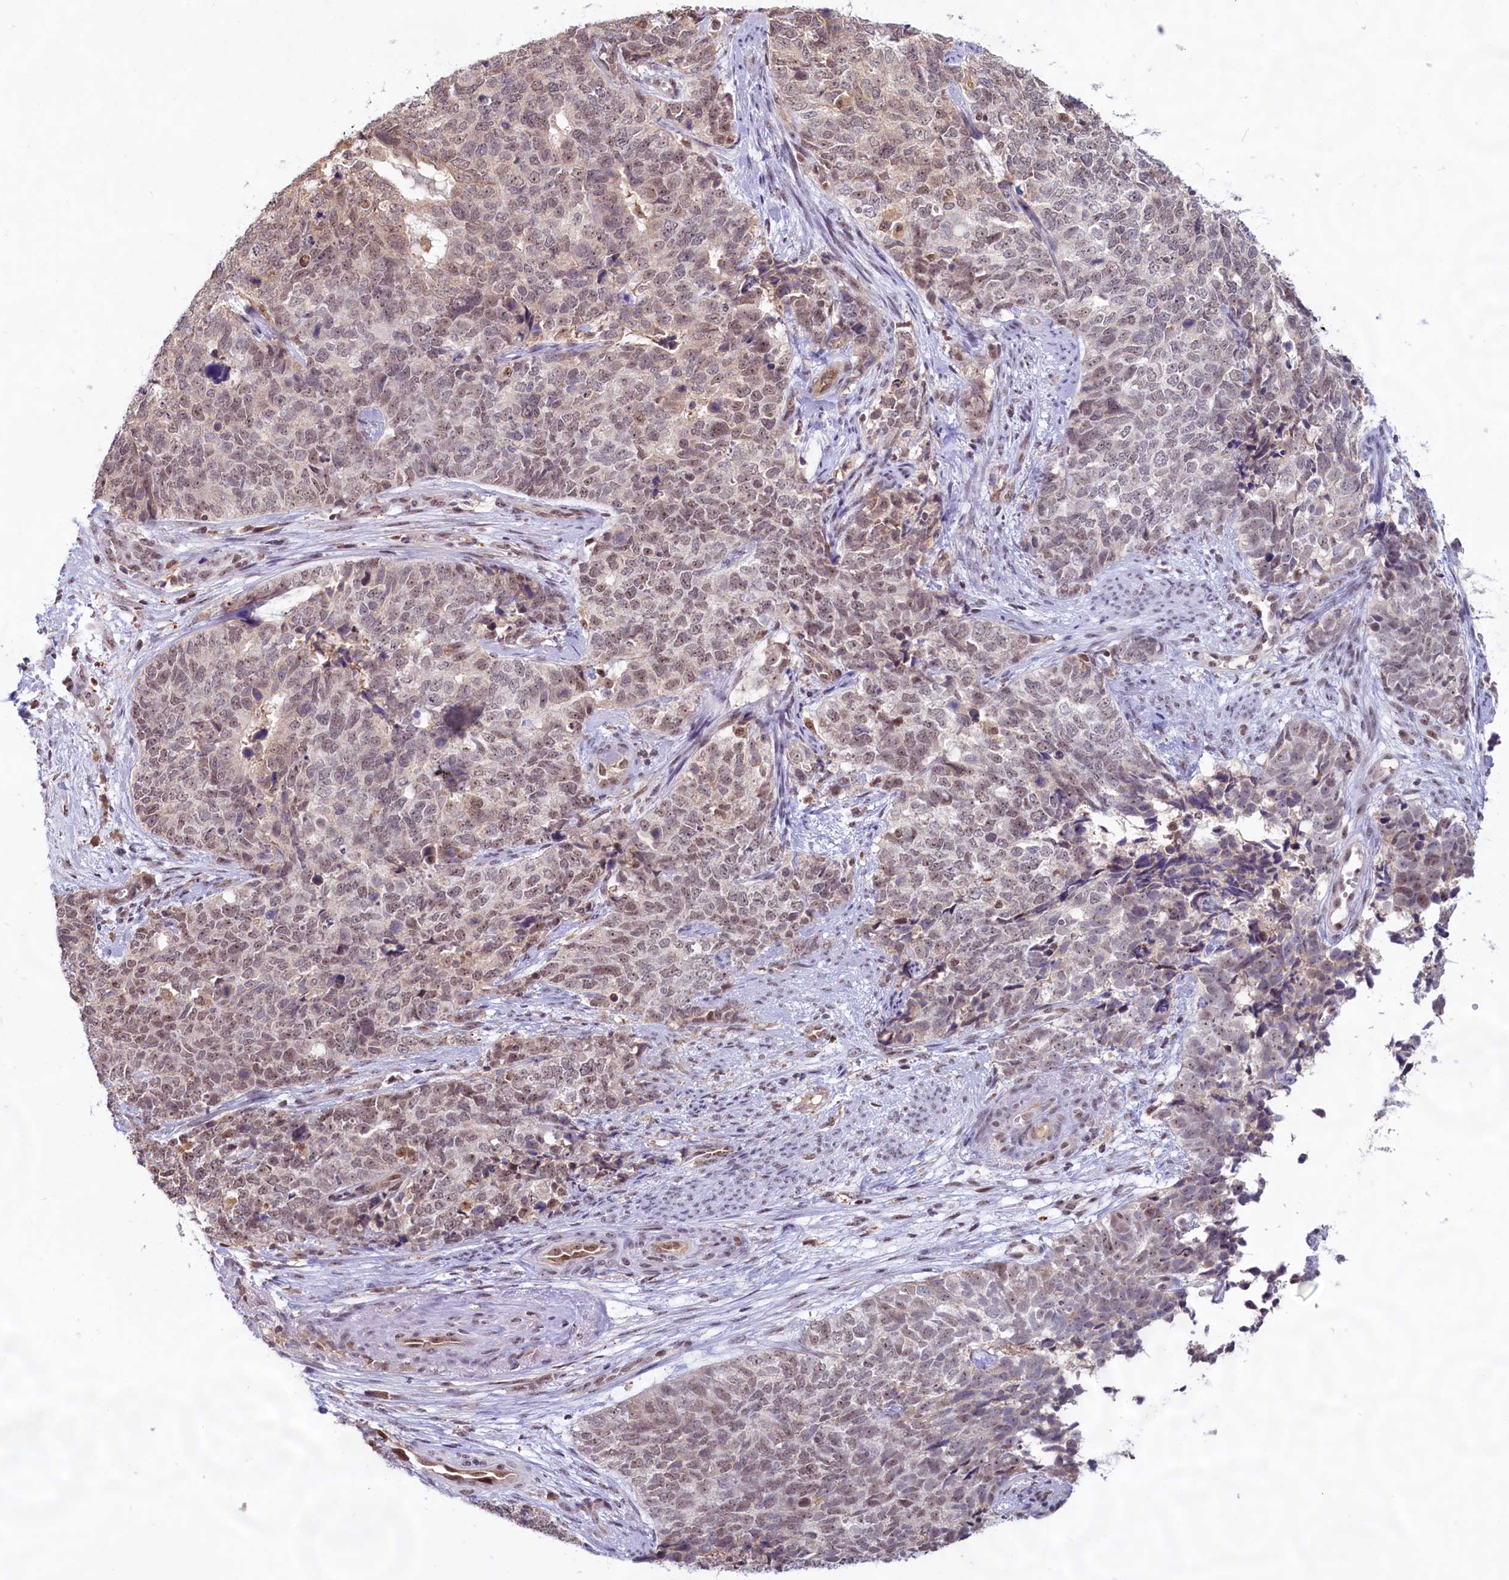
{"staining": {"intensity": "moderate", "quantity": "25%-75%", "location": "nuclear"}, "tissue": "cervical cancer", "cell_type": "Tumor cells", "image_type": "cancer", "snomed": [{"axis": "morphology", "description": "Squamous cell carcinoma, NOS"}, {"axis": "topography", "description": "Cervix"}], "caption": "Protein staining reveals moderate nuclear staining in approximately 25%-75% of tumor cells in squamous cell carcinoma (cervical).", "gene": "C1D", "patient": {"sex": "female", "age": 63}}